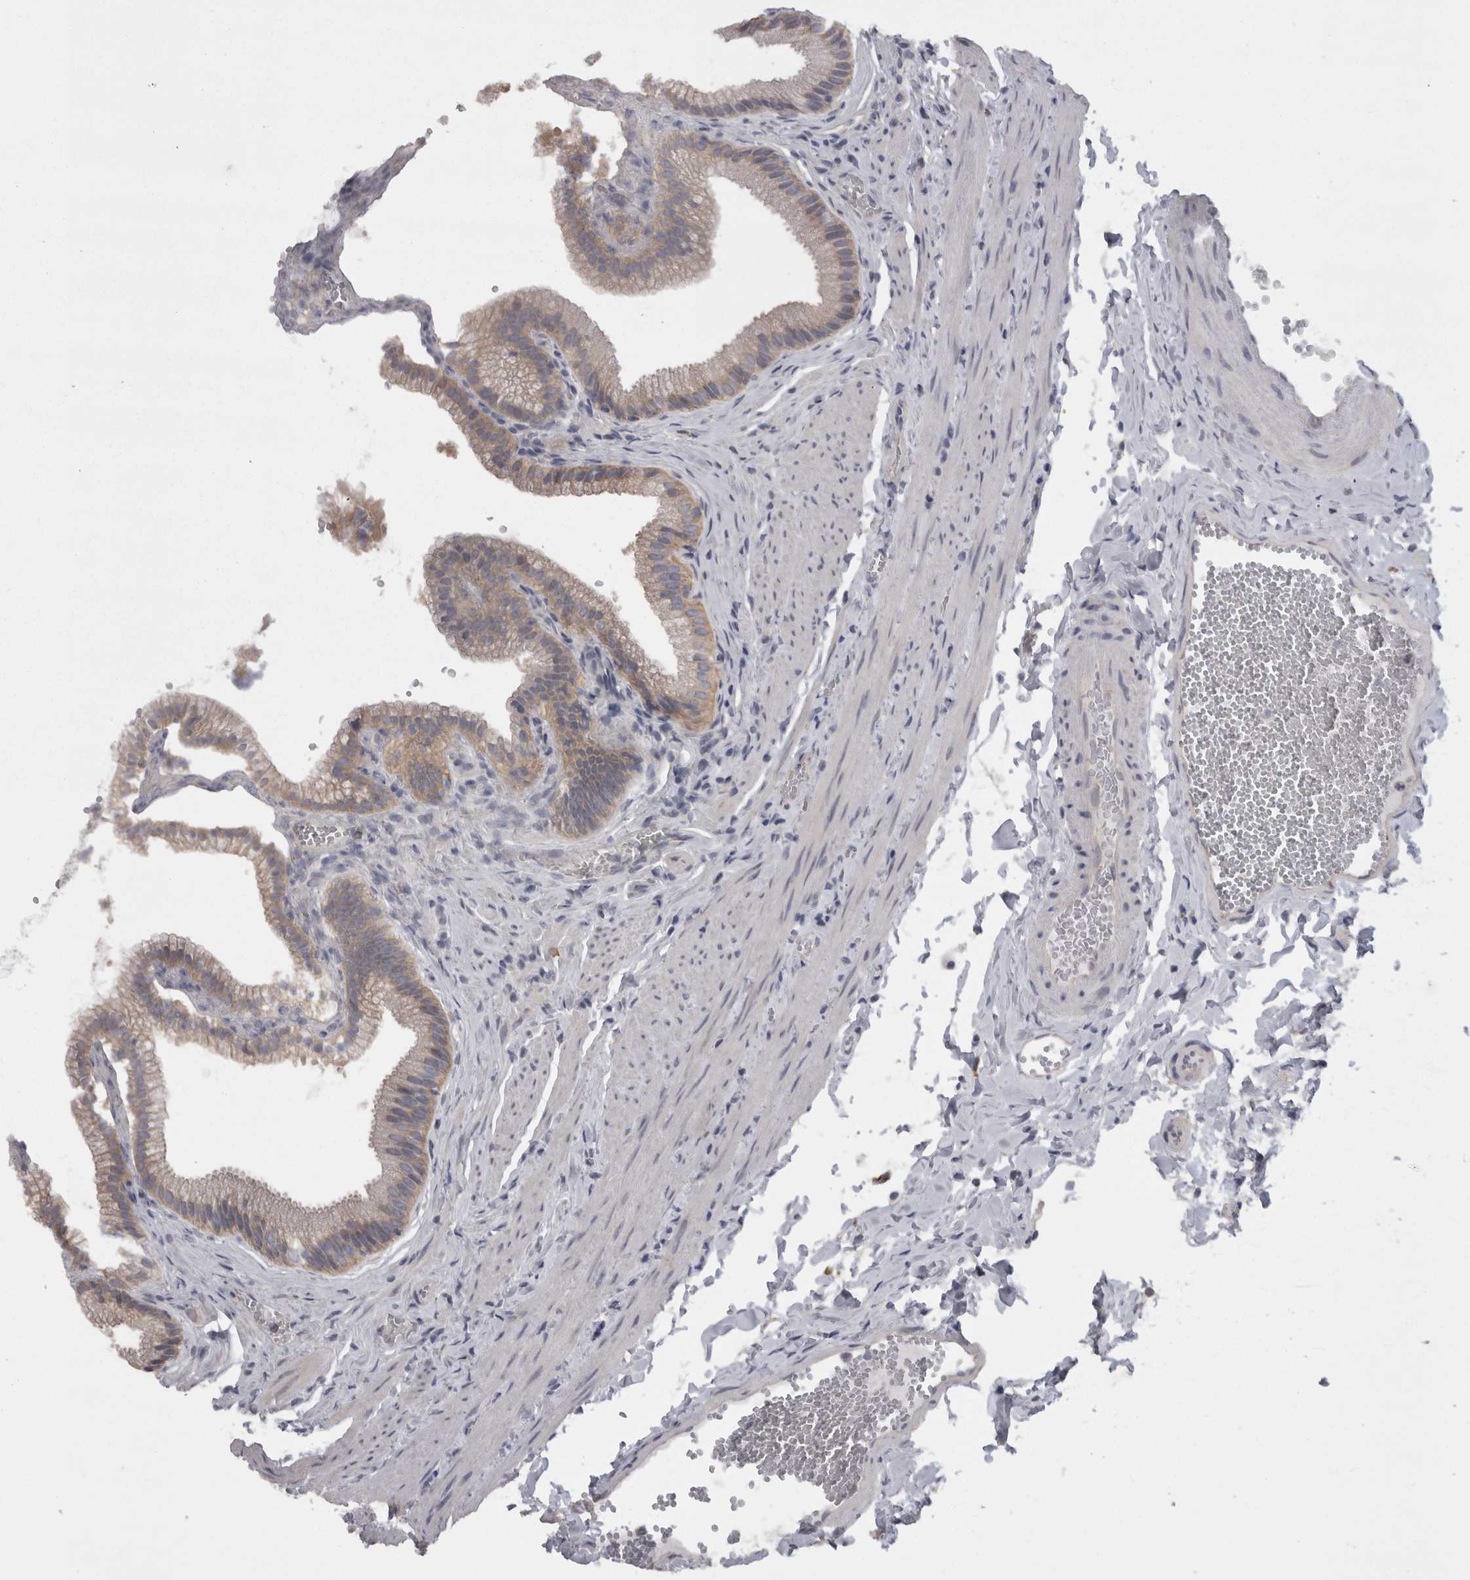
{"staining": {"intensity": "weak", "quantity": ">75%", "location": "cytoplasmic/membranous"}, "tissue": "gallbladder", "cell_type": "Glandular cells", "image_type": "normal", "snomed": [{"axis": "morphology", "description": "Normal tissue, NOS"}, {"axis": "topography", "description": "Gallbladder"}], "caption": "Protein analysis of benign gallbladder demonstrates weak cytoplasmic/membranous positivity in about >75% of glandular cells.", "gene": "CAMK2D", "patient": {"sex": "male", "age": 38}}